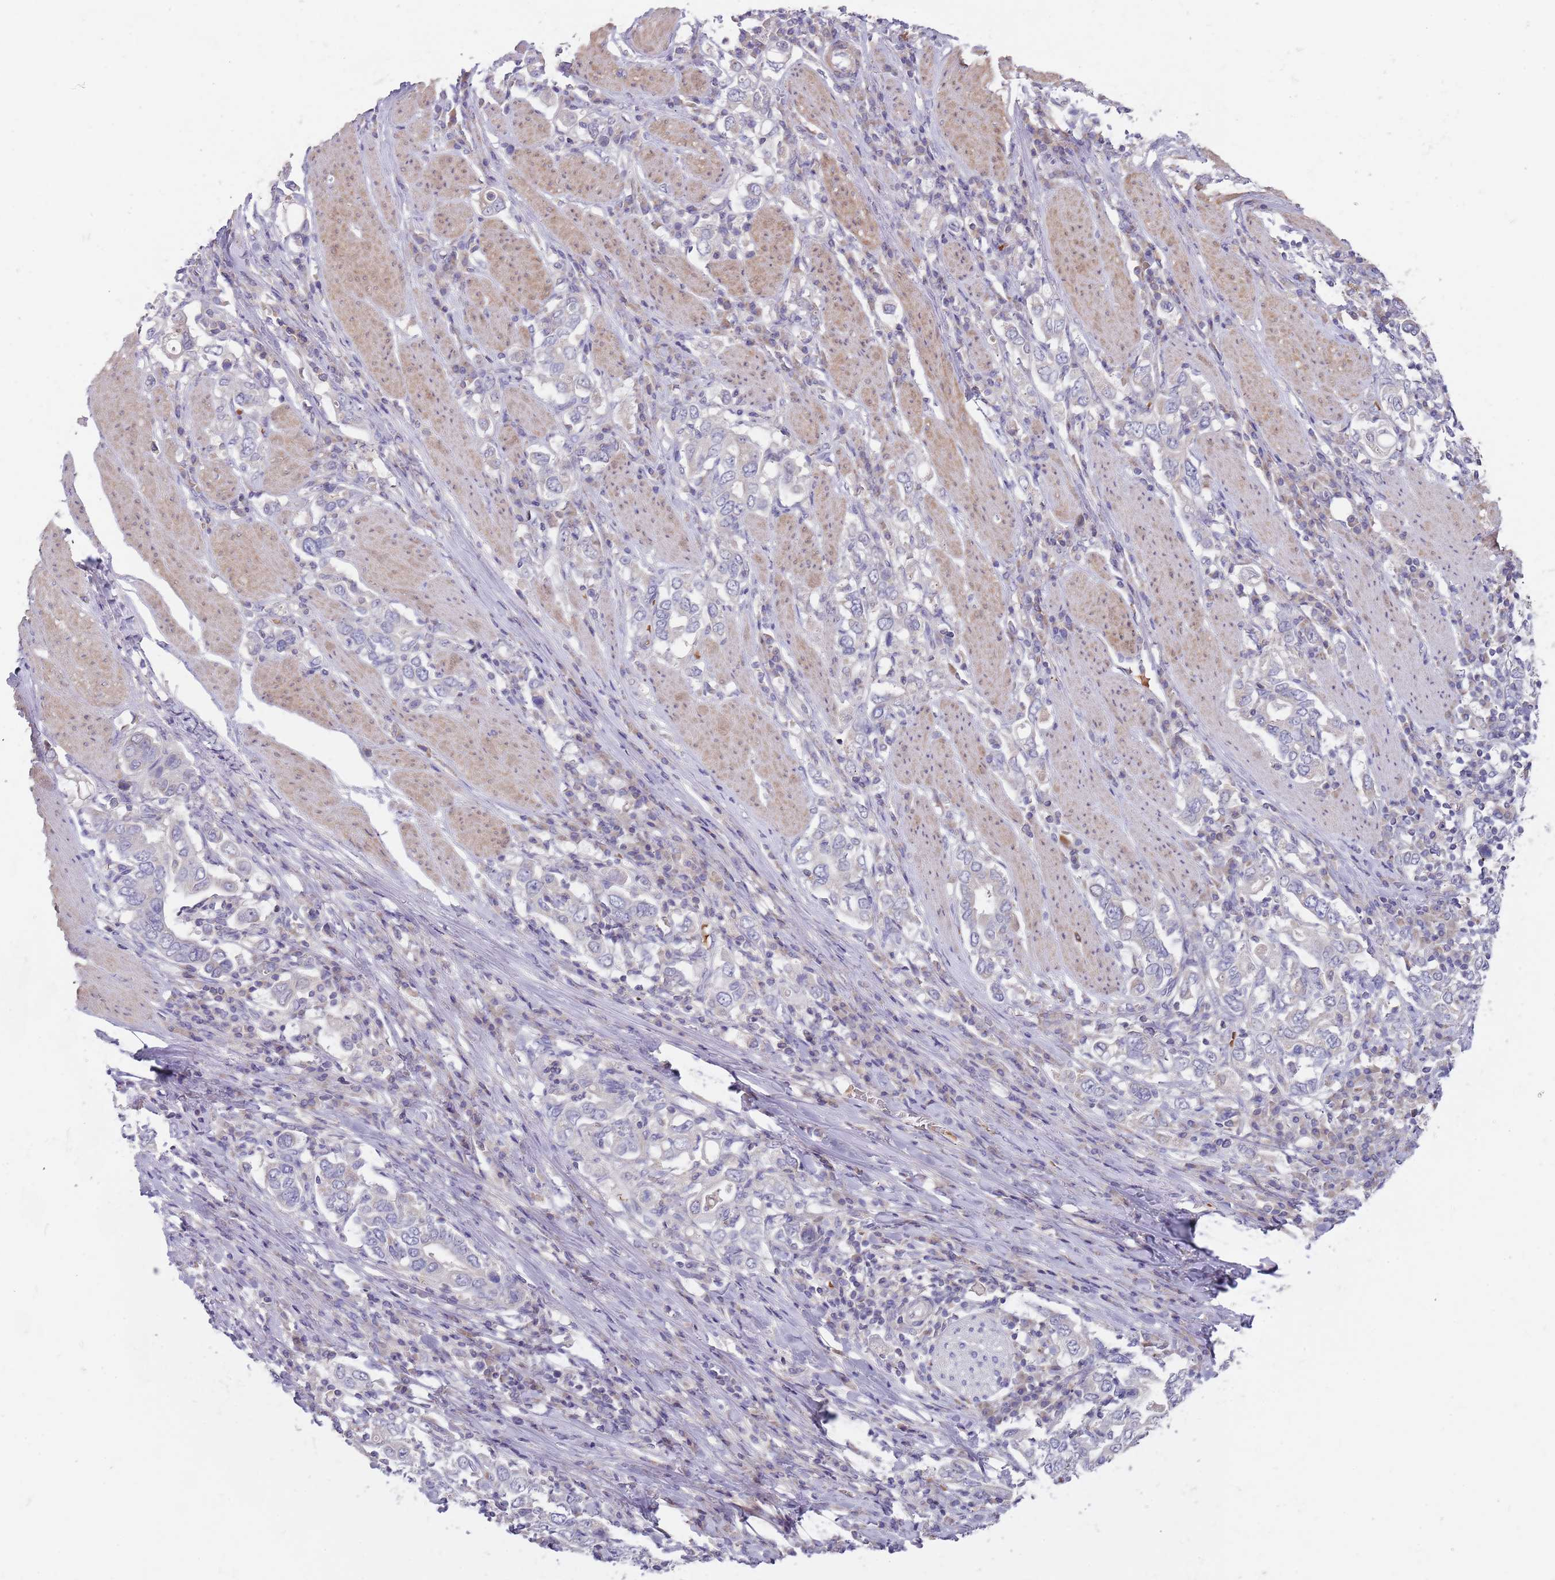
{"staining": {"intensity": "negative", "quantity": "none", "location": "none"}, "tissue": "stomach cancer", "cell_type": "Tumor cells", "image_type": "cancer", "snomed": [{"axis": "morphology", "description": "Adenocarcinoma, NOS"}, {"axis": "topography", "description": "Stomach, upper"}], "caption": "IHC of adenocarcinoma (stomach) exhibits no expression in tumor cells.", "gene": "PRAC1", "patient": {"sex": "male", "age": 62}}